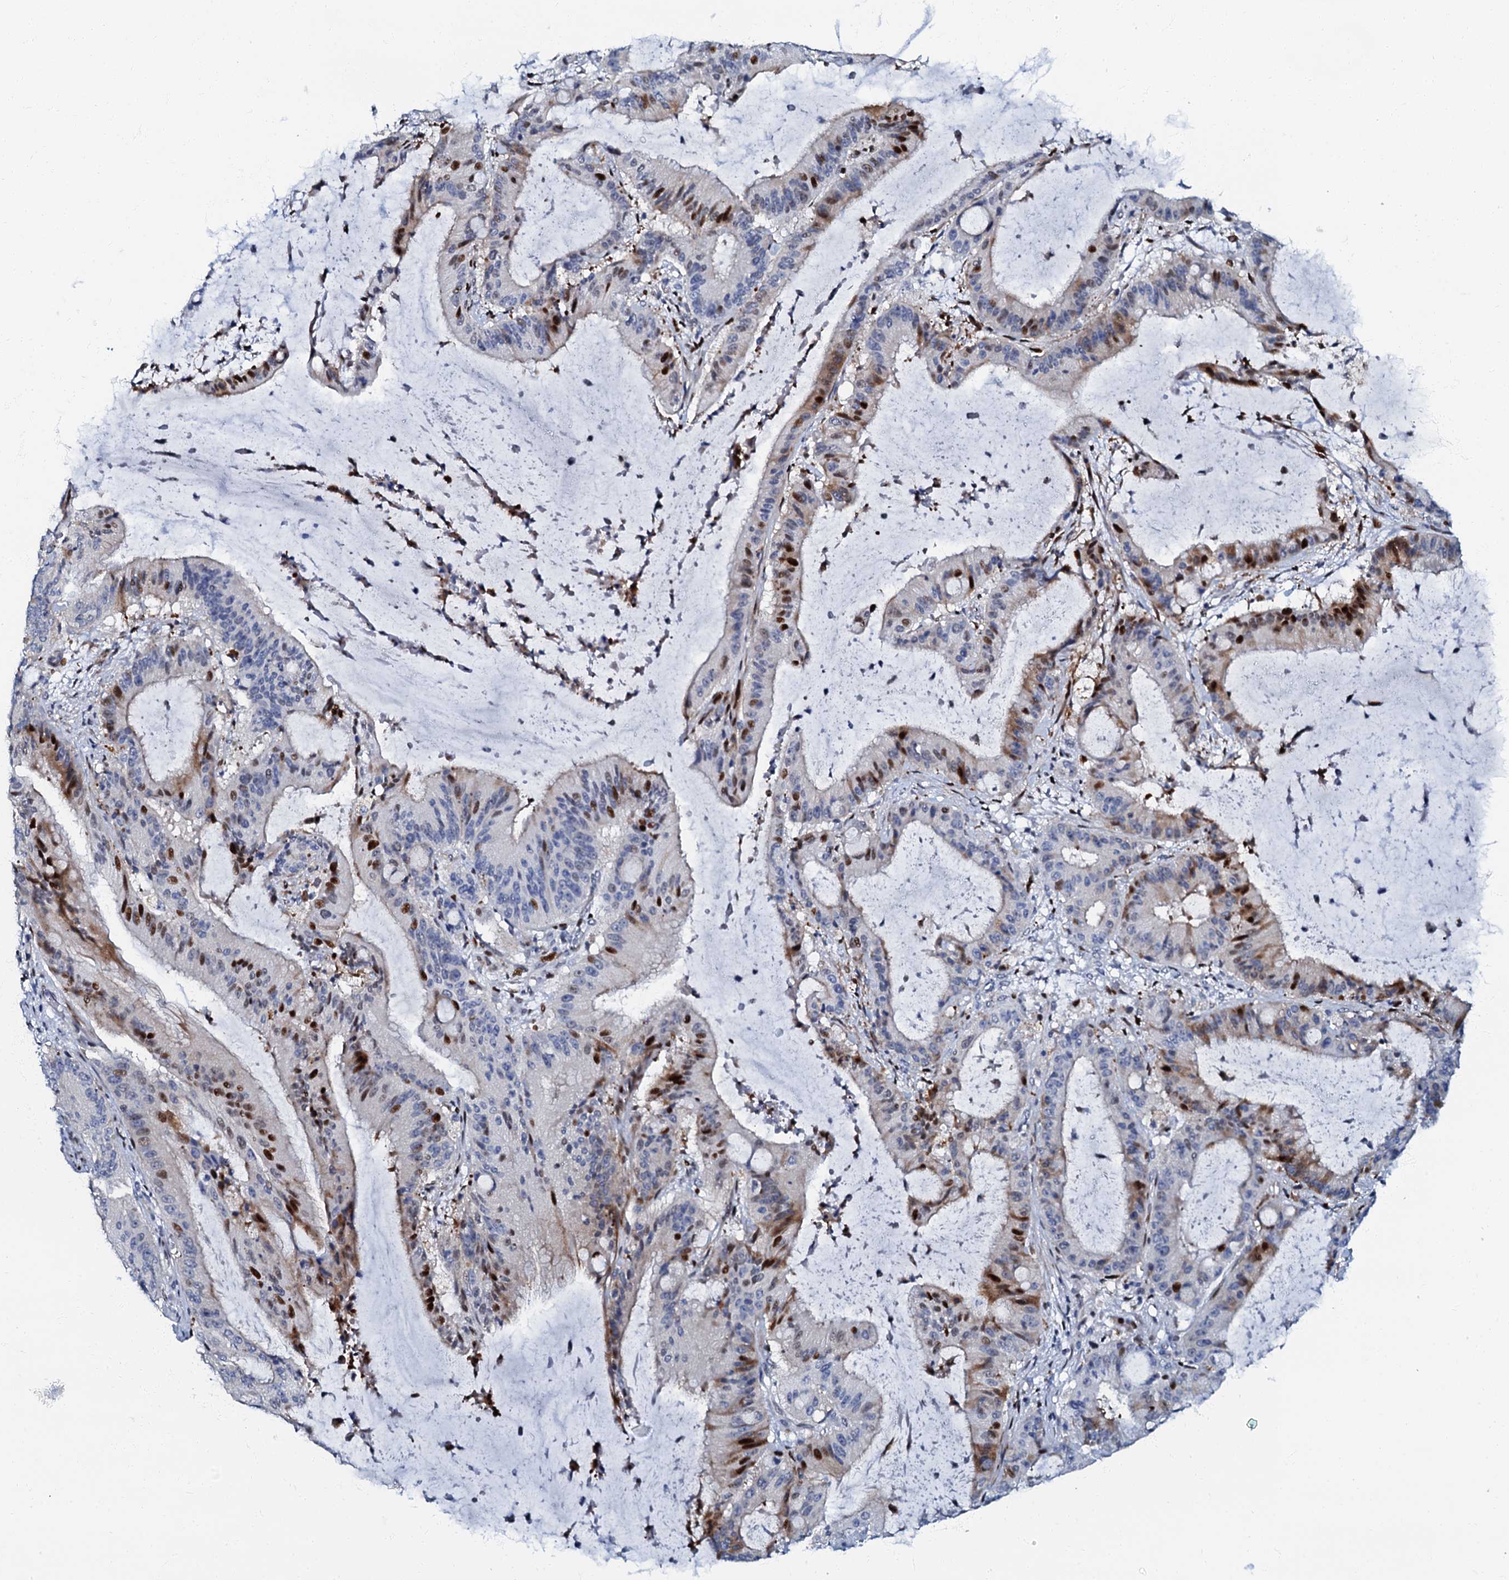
{"staining": {"intensity": "moderate", "quantity": "<25%", "location": "nuclear"}, "tissue": "liver cancer", "cell_type": "Tumor cells", "image_type": "cancer", "snomed": [{"axis": "morphology", "description": "Normal tissue, NOS"}, {"axis": "morphology", "description": "Cholangiocarcinoma"}, {"axis": "topography", "description": "Liver"}, {"axis": "topography", "description": "Peripheral nerve tissue"}], "caption": "Immunohistochemistry (IHC) image of neoplastic tissue: human cholangiocarcinoma (liver) stained using immunohistochemistry (IHC) shows low levels of moderate protein expression localized specifically in the nuclear of tumor cells, appearing as a nuclear brown color.", "gene": "MFSD5", "patient": {"sex": "female", "age": 73}}